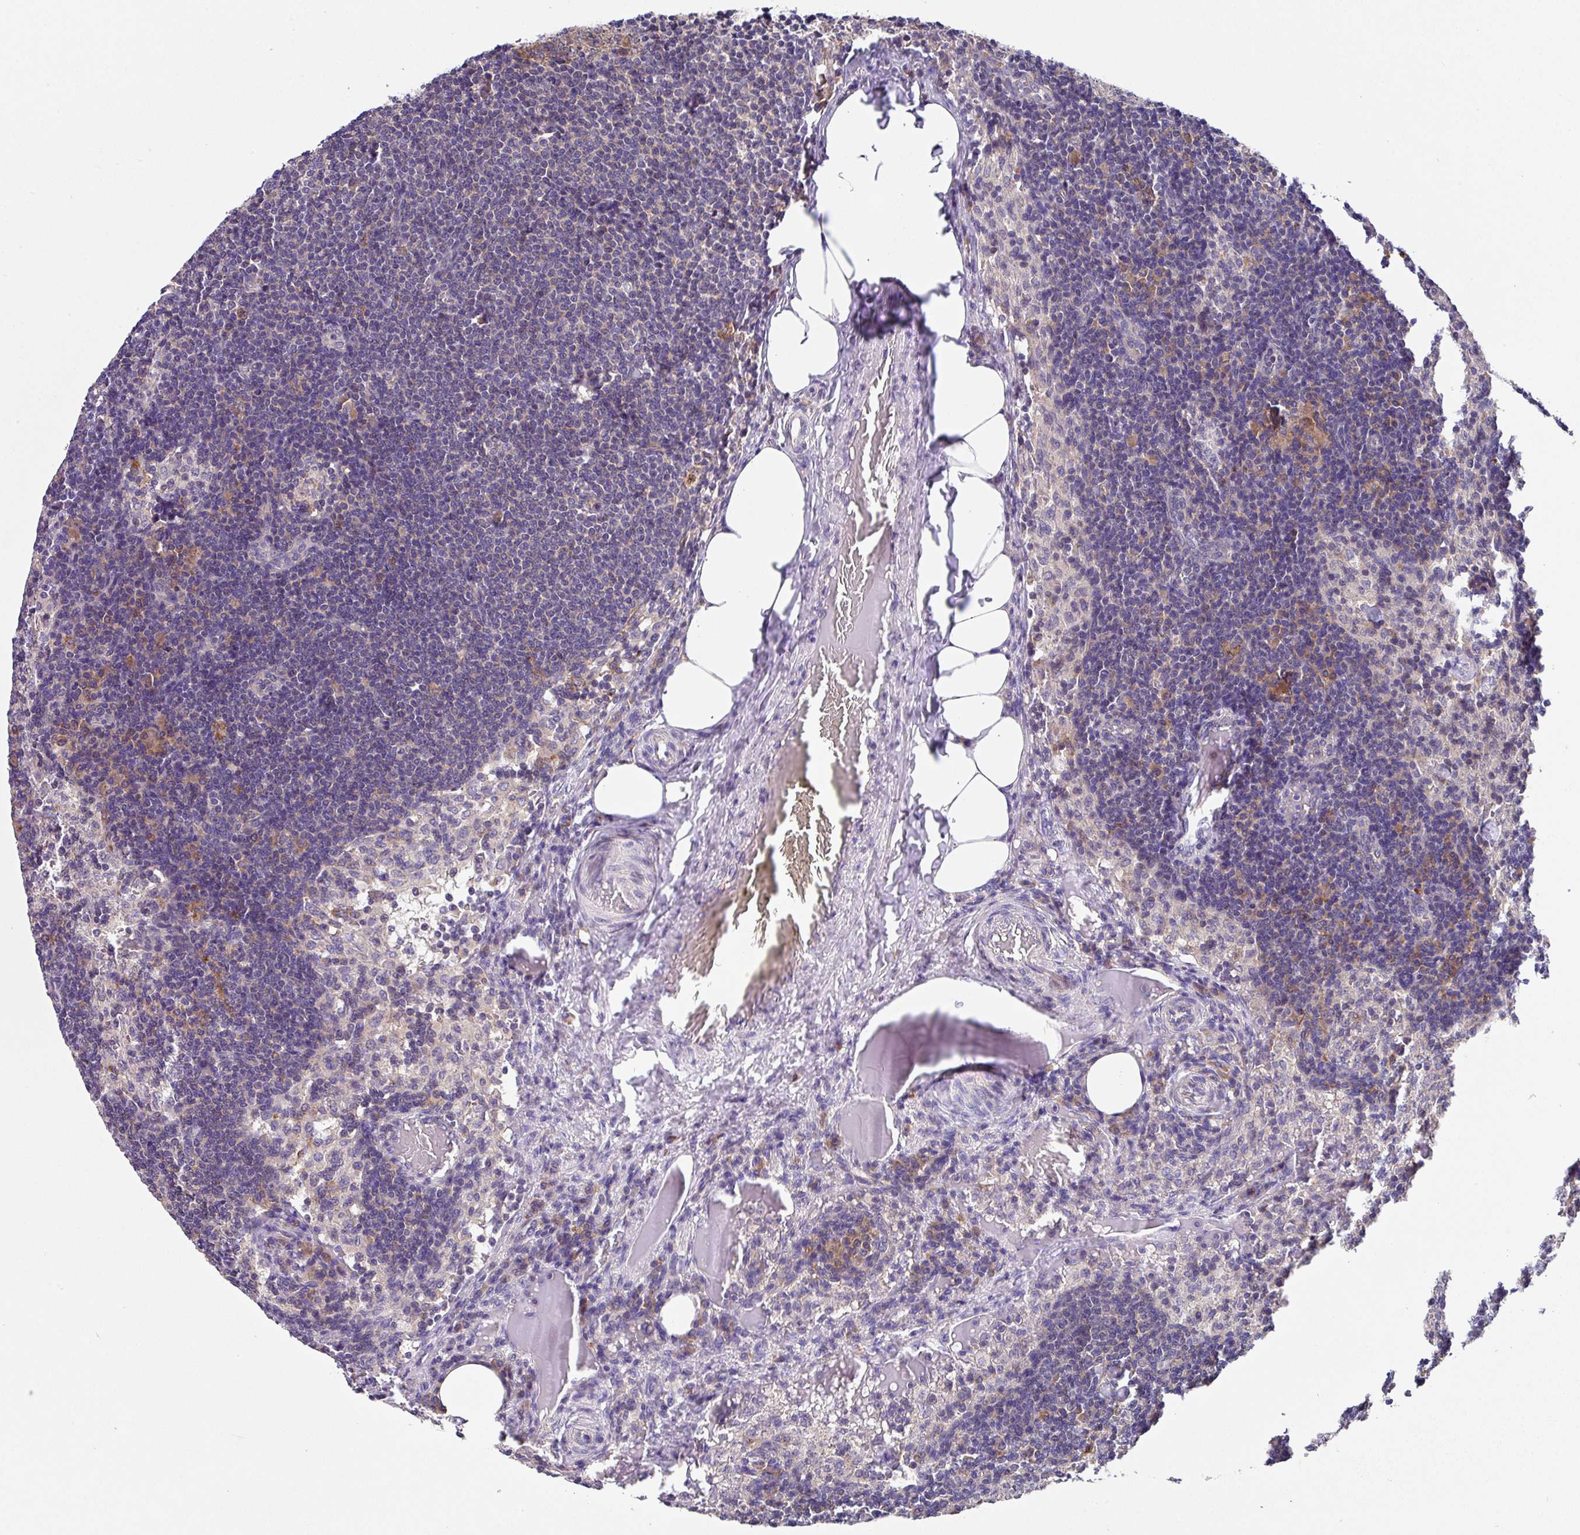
{"staining": {"intensity": "moderate", "quantity": ">75%", "location": "cytoplasmic/membranous"}, "tissue": "lymph node", "cell_type": "Germinal center cells", "image_type": "normal", "snomed": [{"axis": "morphology", "description": "Normal tissue, NOS"}, {"axis": "topography", "description": "Lymph node"}], "caption": "A brown stain highlights moderate cytoplasmic/membranous staining of a protein in germinal center cells of benign human lymph node.", "gene": "EIF4B", "patient": {"sex": "male", "age": 49}}